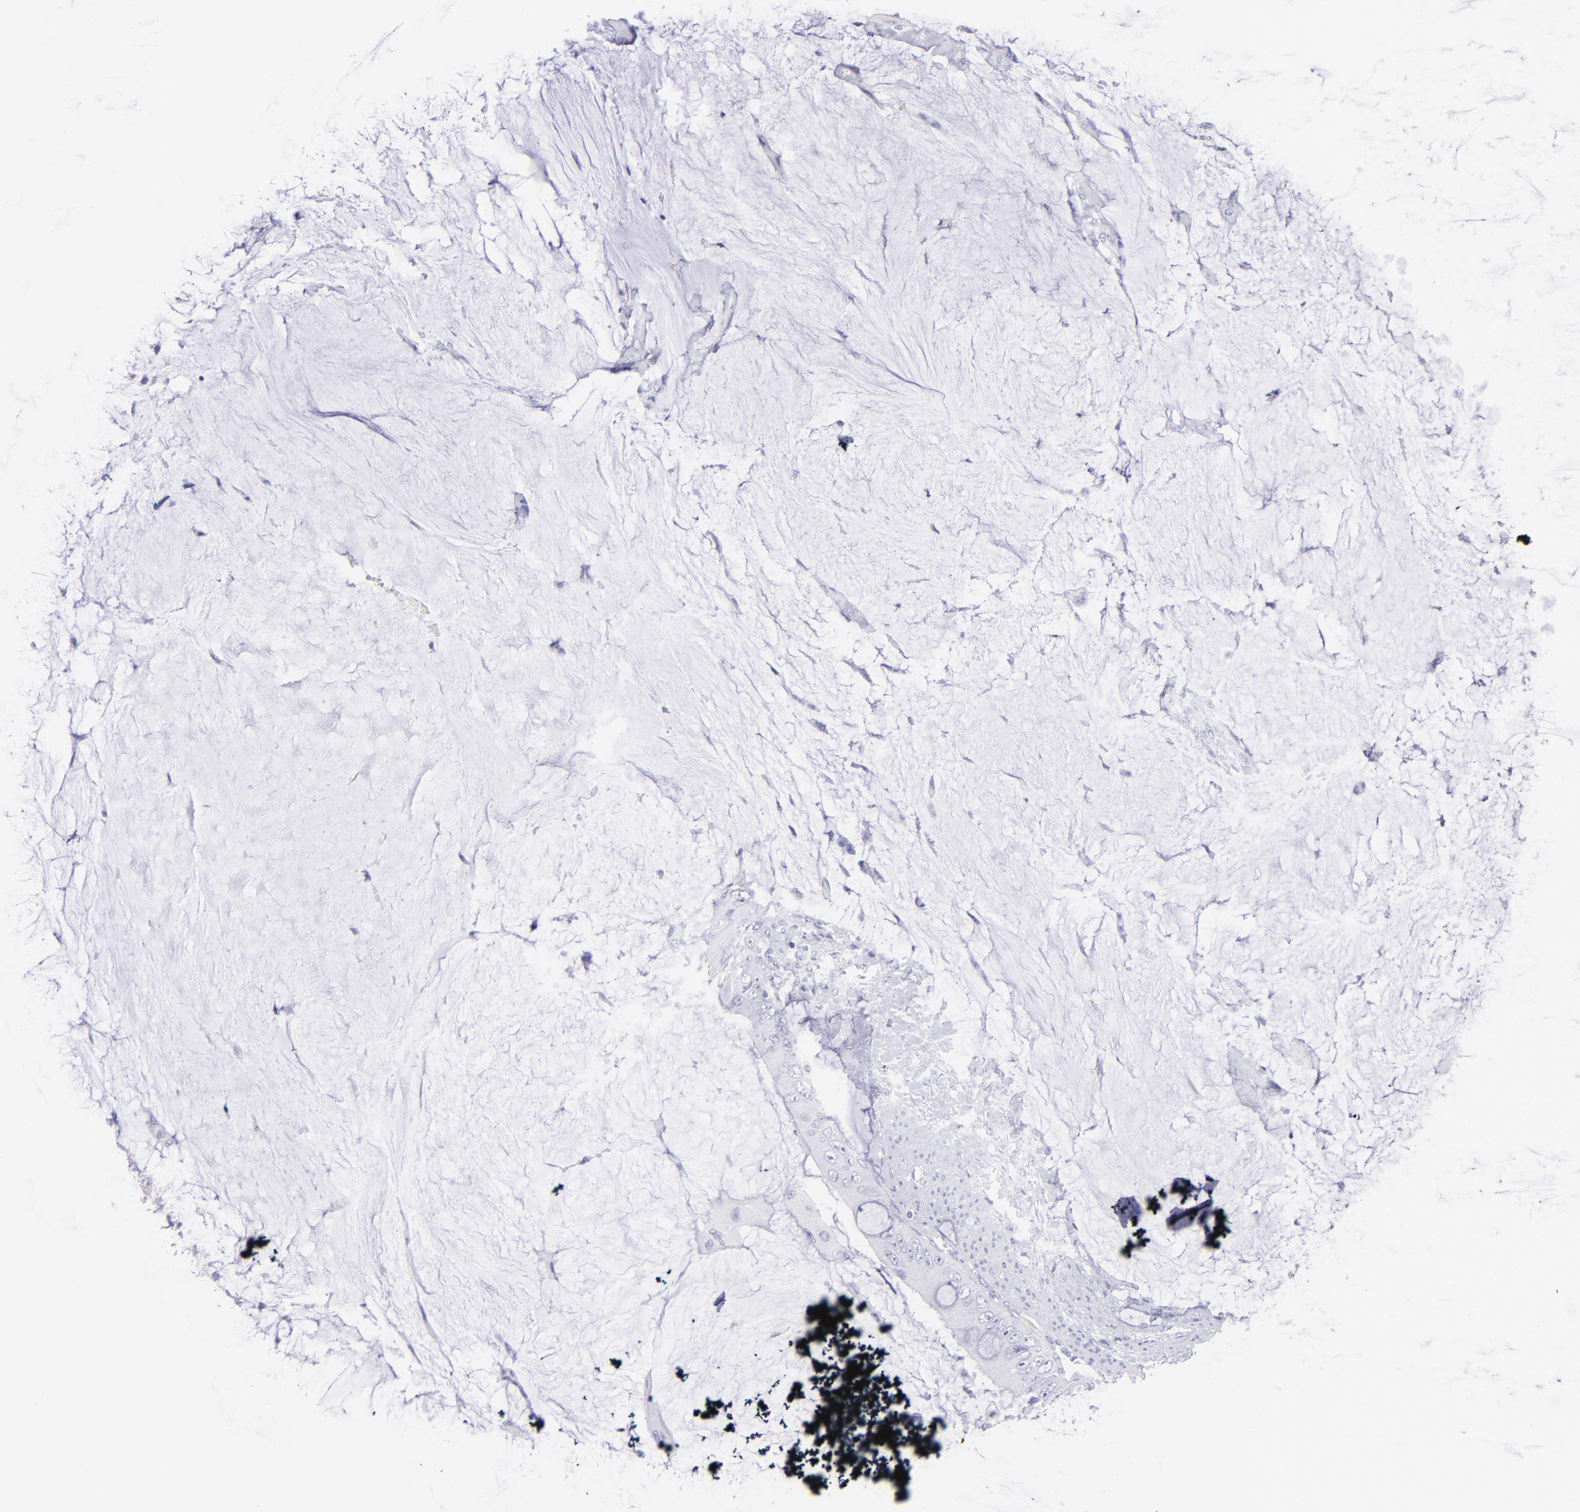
{"staining": {"intensity": "negative", "quantity": "none", "location": "none"}, "tissue": "colorectal cancer", "cell_type": "Tumor cells", "image_type": "cancer", "snomed": [{"axis": "morphology", "description": "Normal tissue, NOS"}, {"axis": "morphology", "description": "Adenocarcinoma, NOS"}, {"axis": "topography", "description": "Rectum"}, {"axis": "topography", "description": "Peripheral nerve tissue"}], "caption": "A histopathology image of colorectal adenocarcinoma stained for a protein displays no brown staining in tumor cells.", "gene": "PIP", "patient": {"sex": "female", "age": 77}}